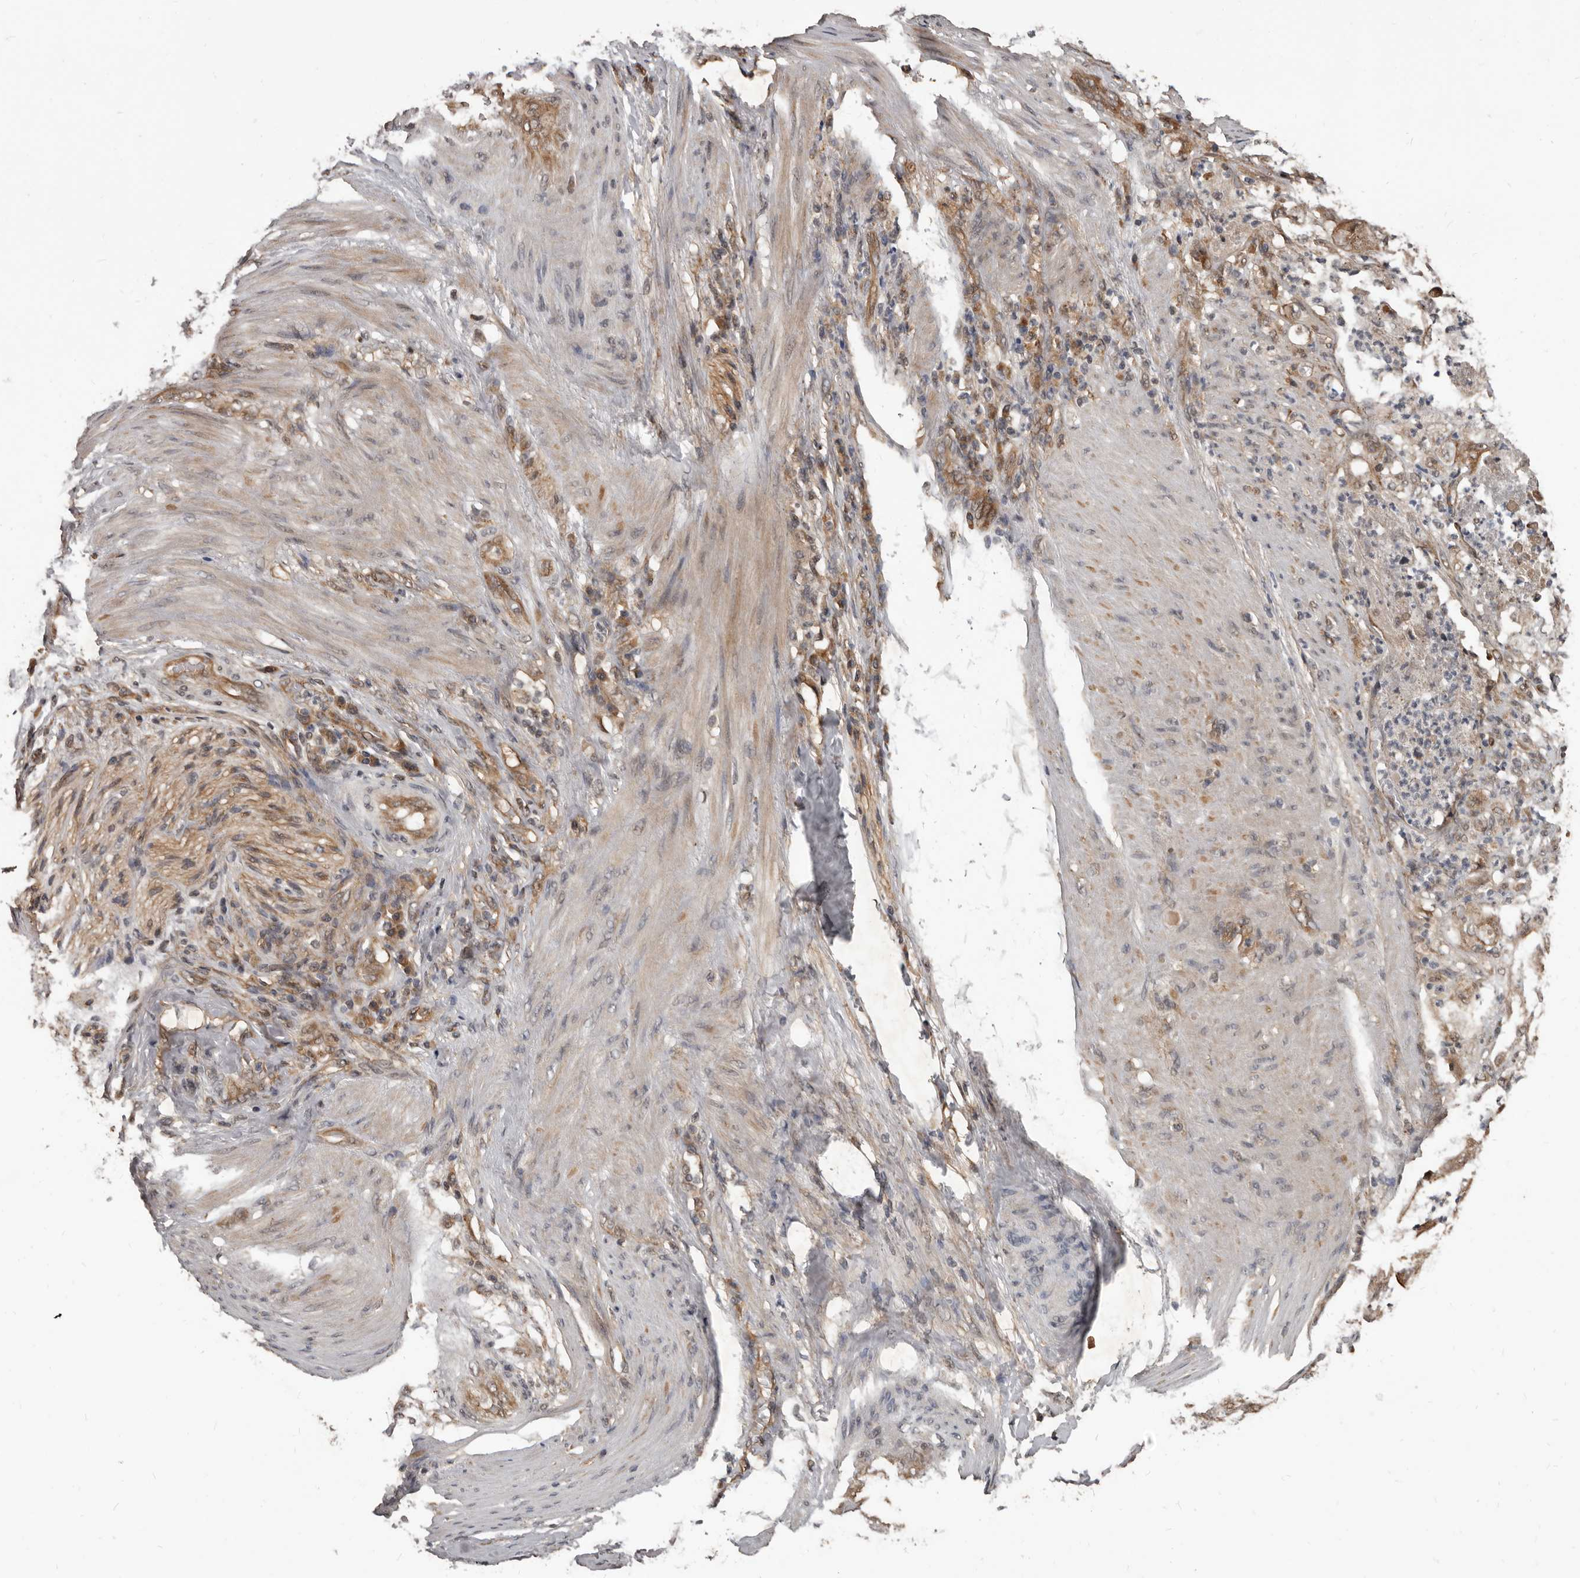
{"staining": {"intensity": "moderate", "quantity": ">75%", "location": "cytoplasmic/membranous"}, "tissue": "stomach cancer", "cell_type": "Tumor cells", "image_type": "cancer", "snomed": [{"axis": "morphology", "description": "Adenocarcinoma, NOS"}, {"axis": "topography", "description": "Stomach"}], "caption": "The photomicrograph reveals a brown stain indicating the presence of a protein in the cytoplasmic/membranous of tumor cells in stomach cancer.", "gene": "AHR", "patient": {"sex": "female", "age": 73}}